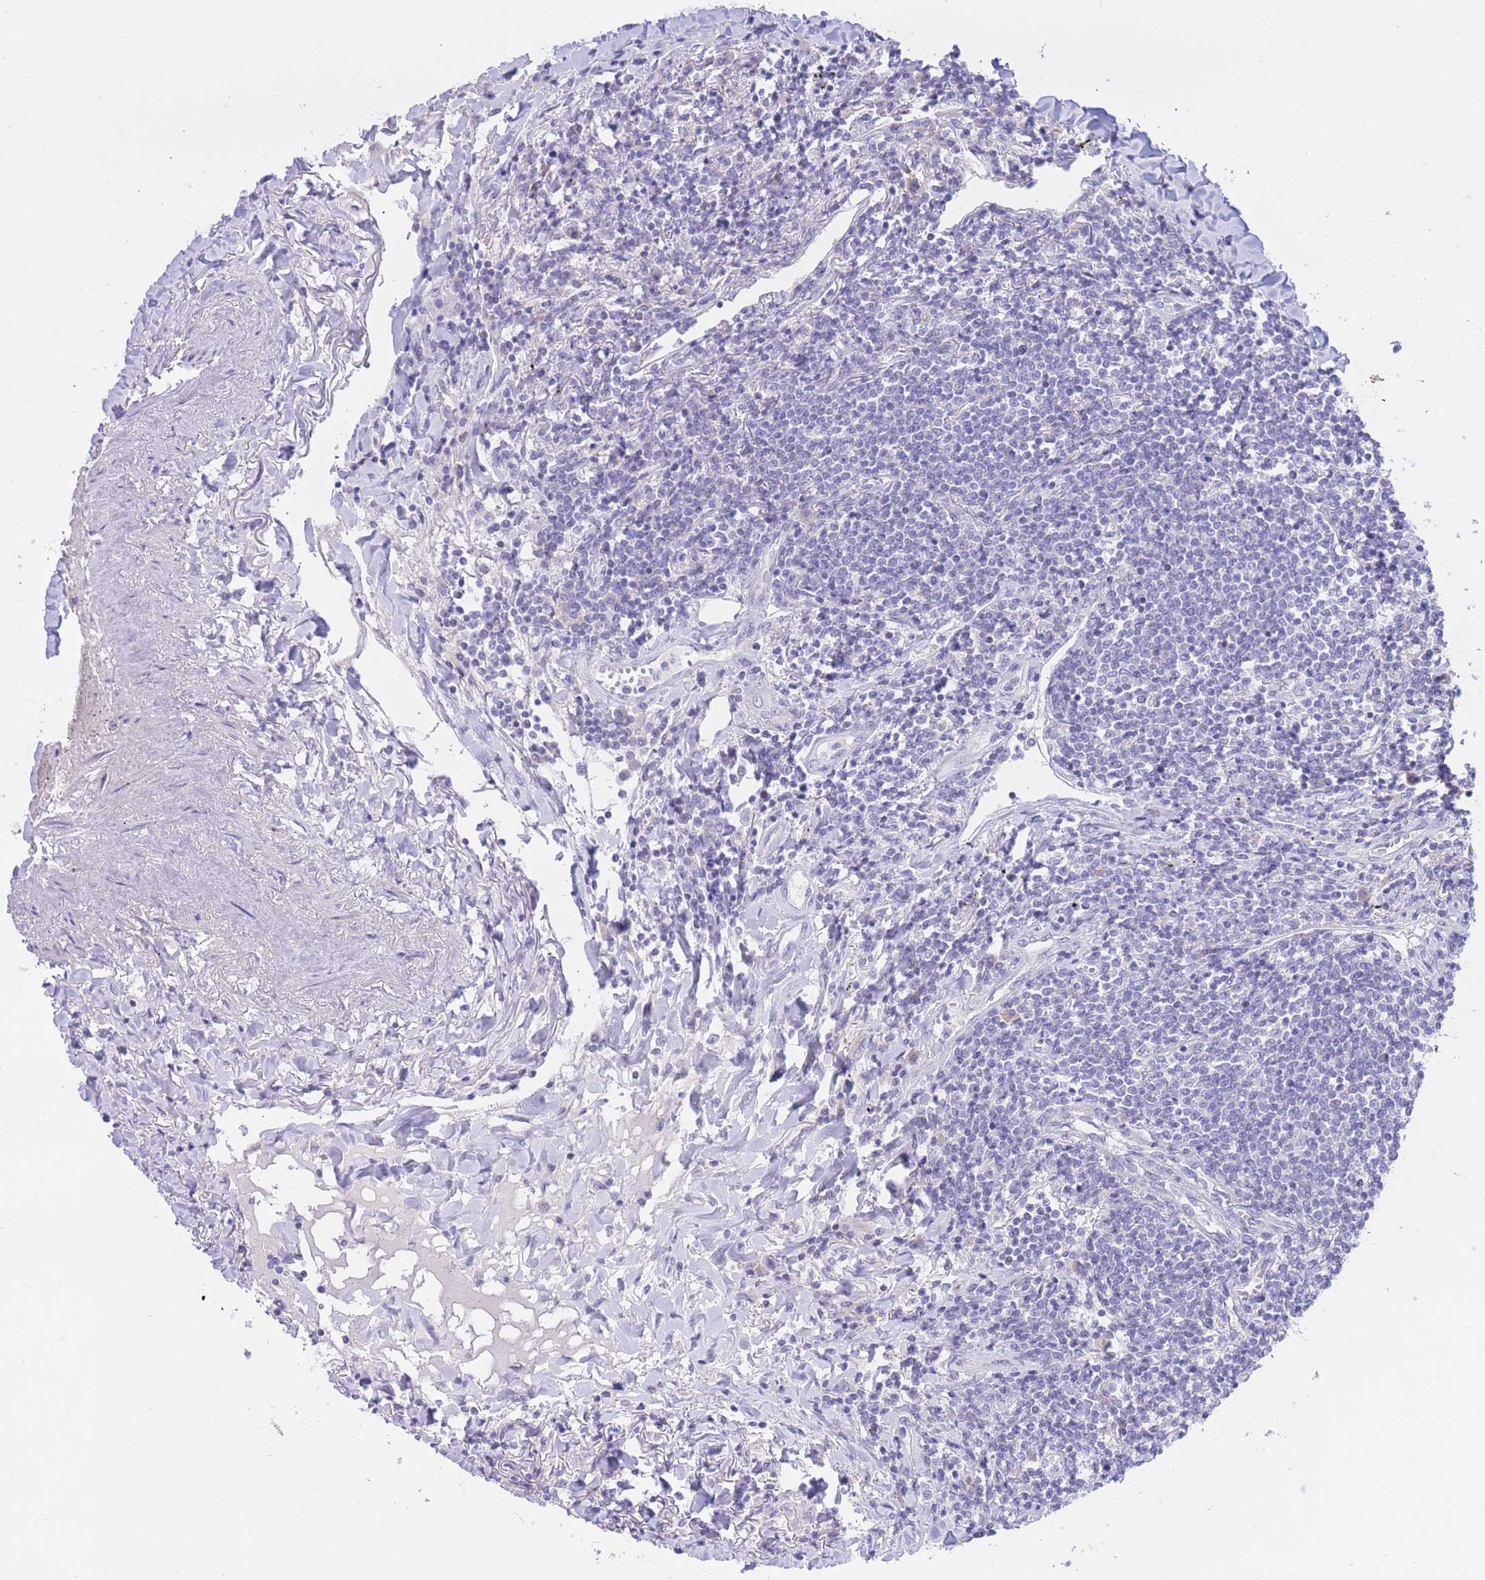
{"staining": {"intensity": "negative", "quantity": "none", "location": "none"}, "tissue": "lymphoma", "cell_type": "Tumor cells", "image_type": "cancer", "snomed": [{"axis": "morphology", "description": "Malignant lymphoma, non-Hodgkin's type, Low grade"}, {"axis": "topography", "description": "Lung"}], "caption": "The IHC image has no significant staining in tumor cells of malignant lymphoma, non-Hodgkin's type (low-grade) tissue.", "gene": "RPL39L", "patient": {"sex": "female", "age": 71}}